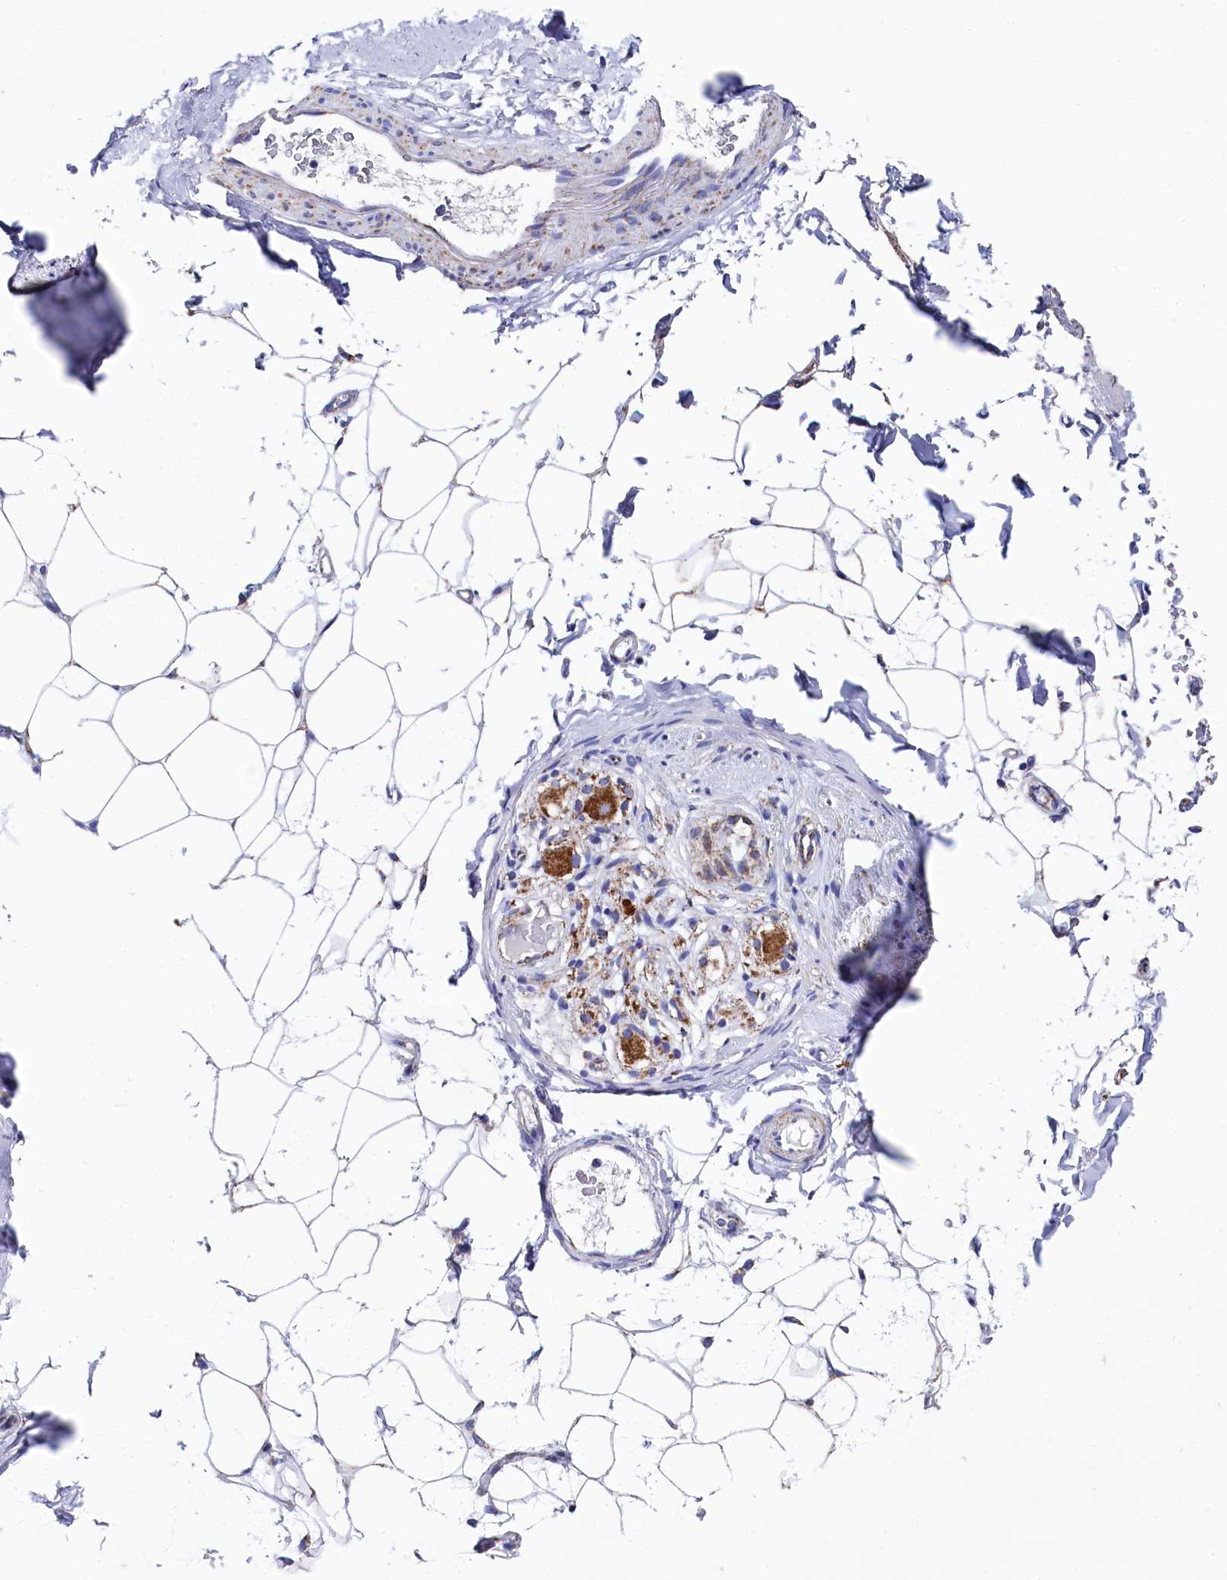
{"staining": {"intensity": "negative", "quantity": "none", "location": "none"}, "tissue": "adipose tissue", "cell_type": "Adipocytes", "image_type": "normal", "snomed": [{"axis": "morphology", "description": "Normal tissue, NOS"}, {"axis": "topography", "description": "Cartilage tissue"}, {"axis": "topography", "description": "Bronchus"}], "caption": "DAB immunohistochemical staining of benign human adipose tissue demonstrates no significant expression in adipocytes. (DAB (3,3'-diaminobenzidine) immunohistochemistry, high magnification).", "gene": "MMAB", "patient": {"sex": "female", "age": 73}}